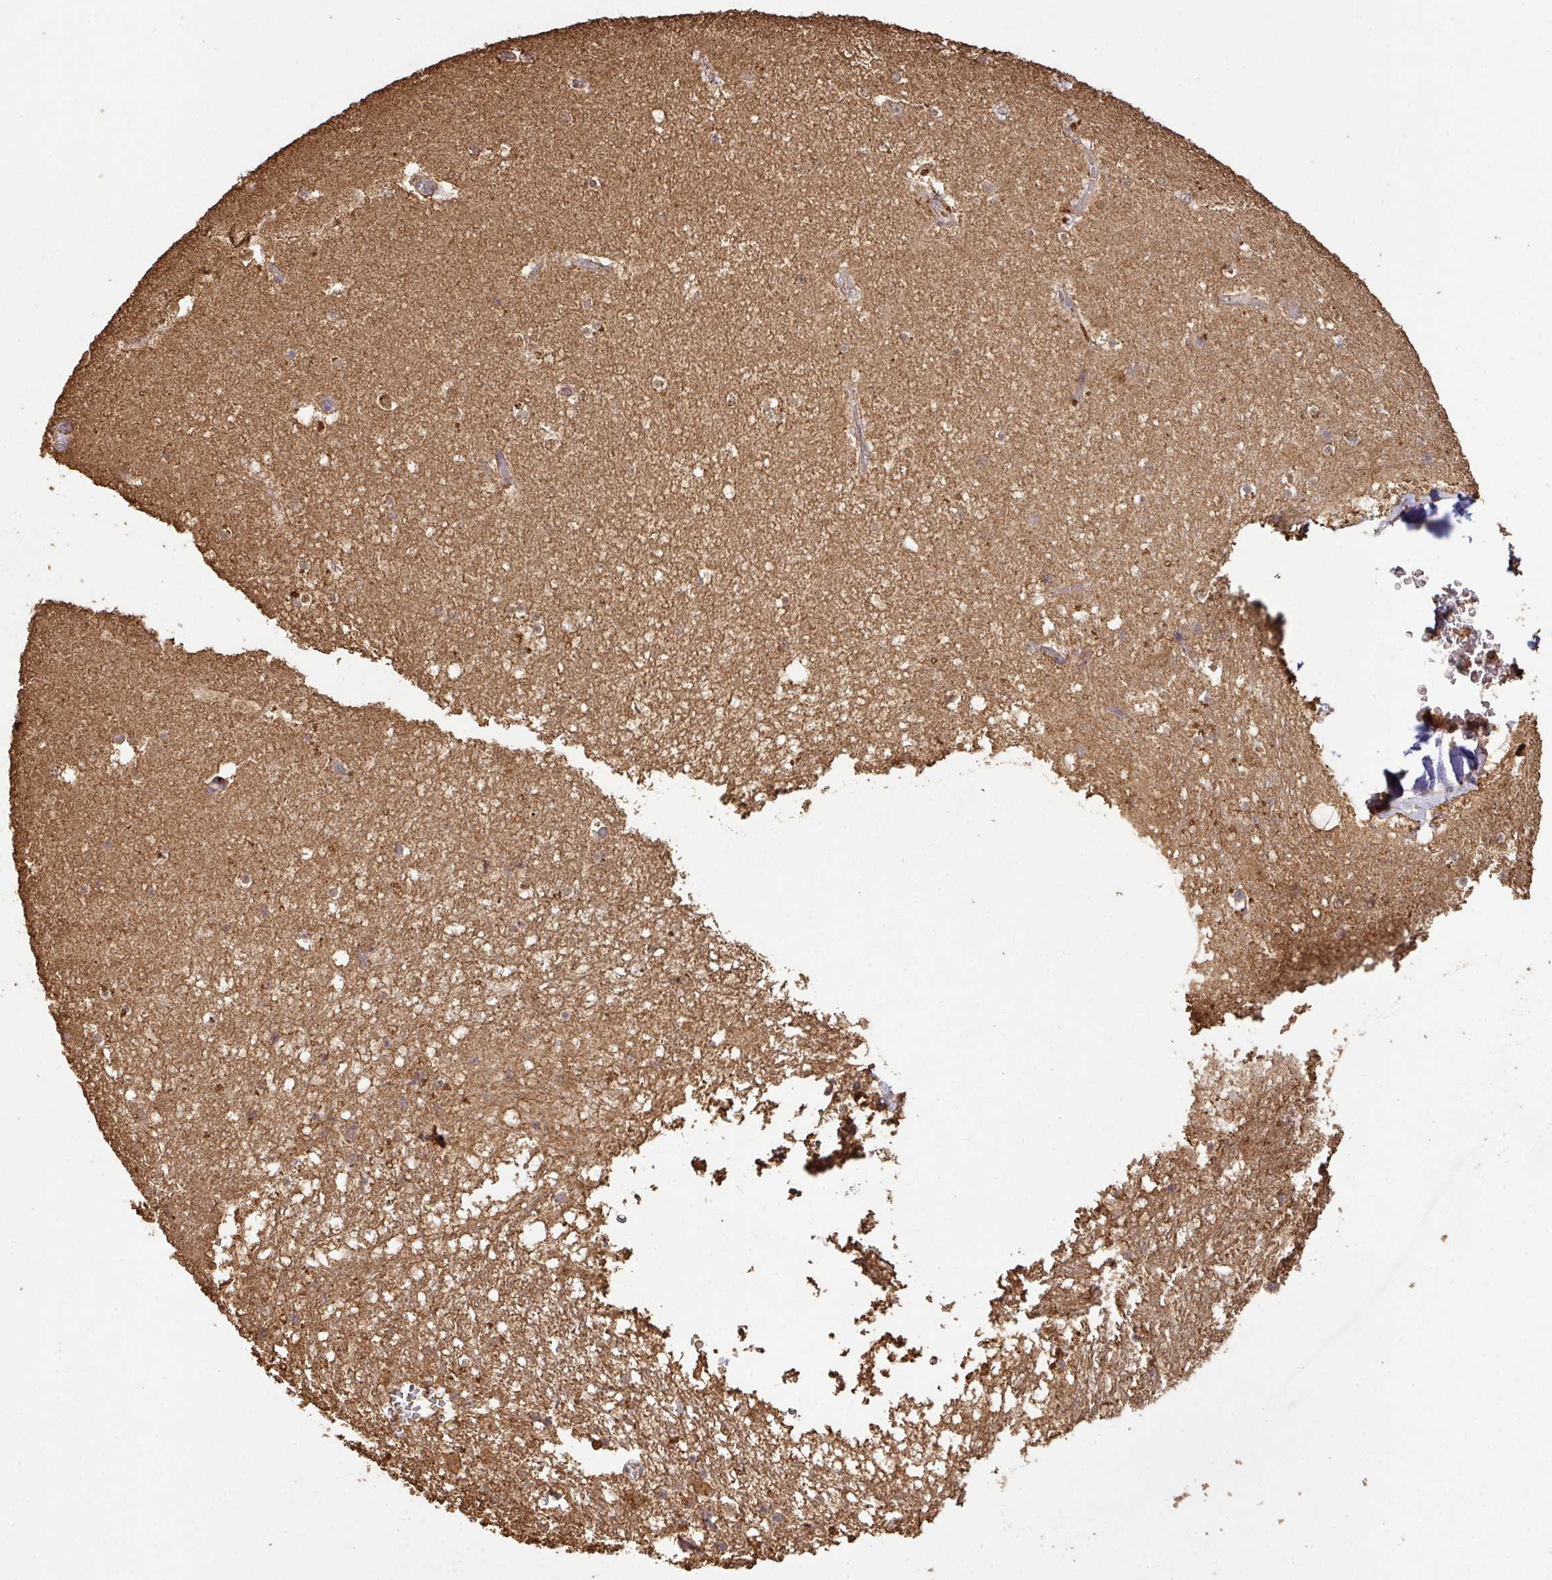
{"staining": {"intensity": "weak", "quantity": "<25%", "location": "cytoplasmic/membranous"}, "tissue": "hippocampus", "cell_type": "Glial cells", "image_type": "normal", "snomed": [{"axis": "morphology", "description": "Normal tissue, NOS"}, {"axis": "topography", "description": "Hippocampus"}], "caption": "Immunohistochemical staining of unremarkable human hippocampus reveals no significant staining in glial cells.", "gene": "ATAT1", "patient": {"sex": "female", "age": 52}}